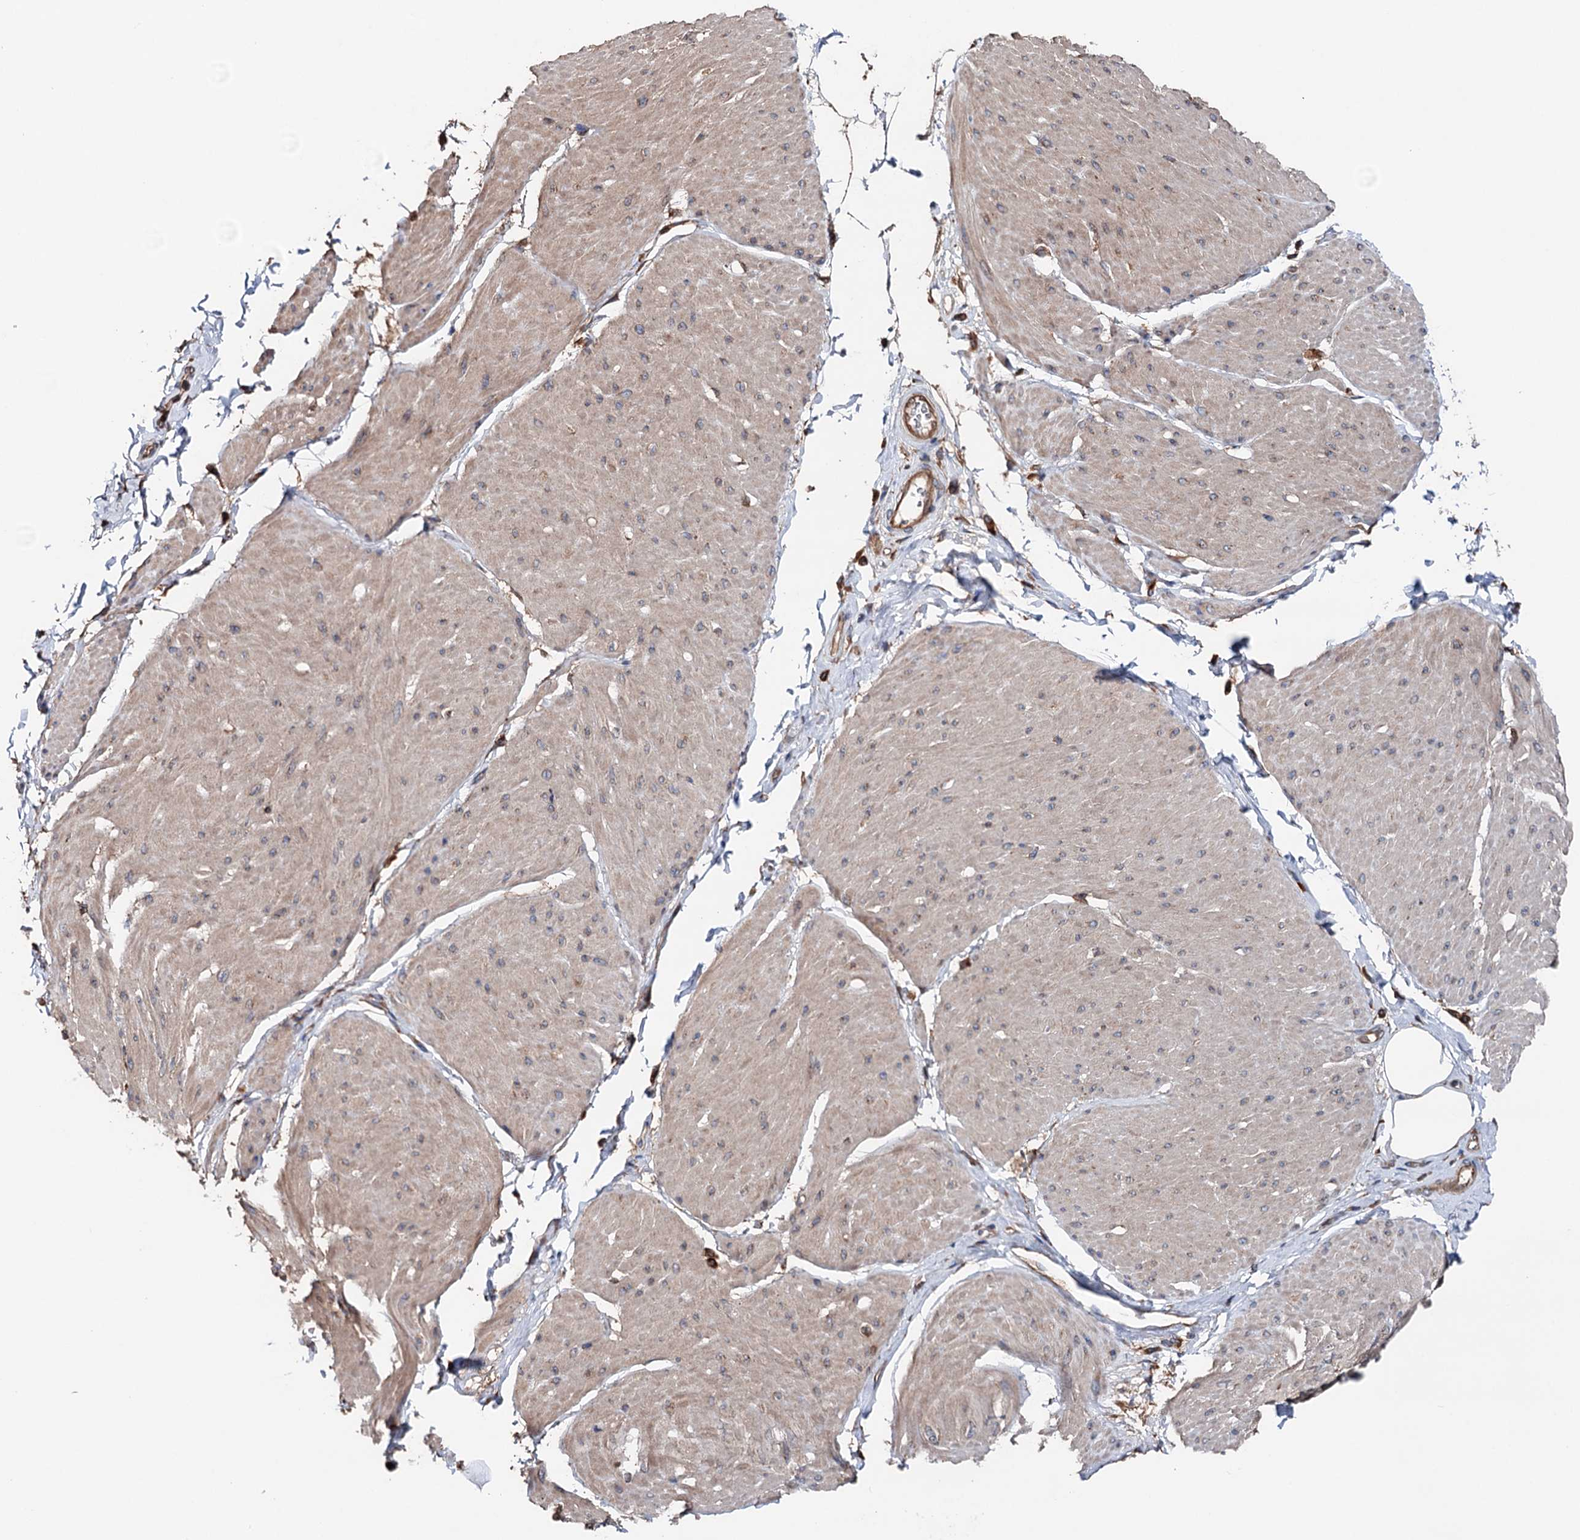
{"staining": {"intensity": "weak", "quantity": "<25%", "location": "cytoplasmic/membranous"}, "tissue": "smooth muscle", "cell_type": "Smooth muscle cells", "image_type": "normal", "snomed": [{"axis": "morphology", "description": "Urothelial carcinoma, High grade"}, {"axis": "topography", "description": "Urinary bladder"}], "caption": "This is an IHC micrograph of unremarkable human smooth muscle. There is no positivity in smooth muscle cells.", "gene": "ERP29", "patient": {"sex": "male", "age": 46}}